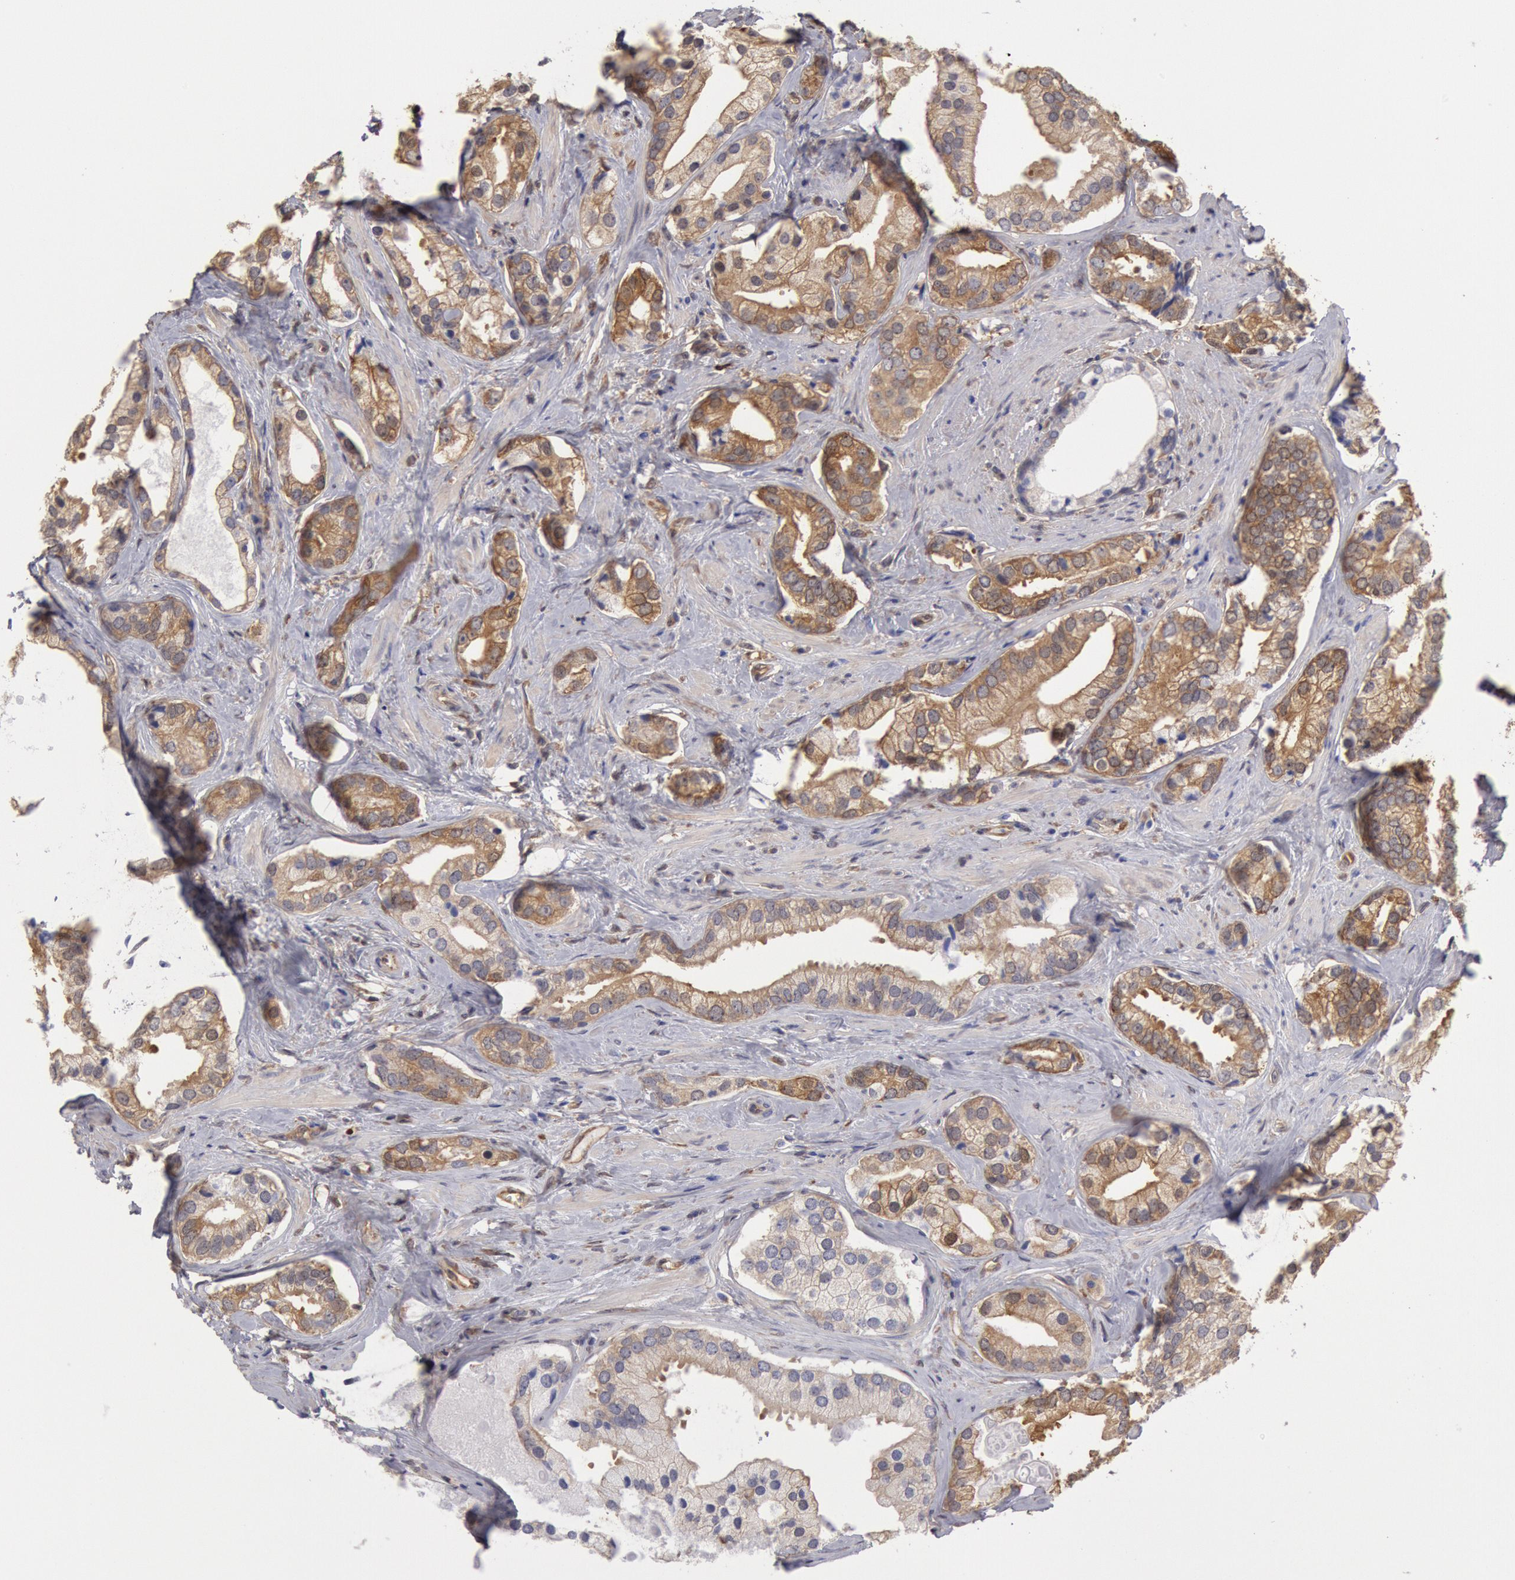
{"staining": {"intensity": "moderate", "quantity": ">75%", "location": "cytoplasmic/membranous"}, "tissue": "prostate cancer", "cell_type": "Tumor cells", "image_type": "cancer", "snomed": [{"axis": "morphology", "description": "Adenocarcinoma, Medium grade"}, {"axis": "topography", "description": "Prostate"}], "caption": "Protein positivity by immunohistochemistry (IHC) exhibits moderate cytoplasmic/membranous positivity in about >75% of tumor cells in prostate cancer (adenocarcinoma (medium-grade)).", "gene": "CCDC50", "patient": {"sex": "male", "age": 70}}